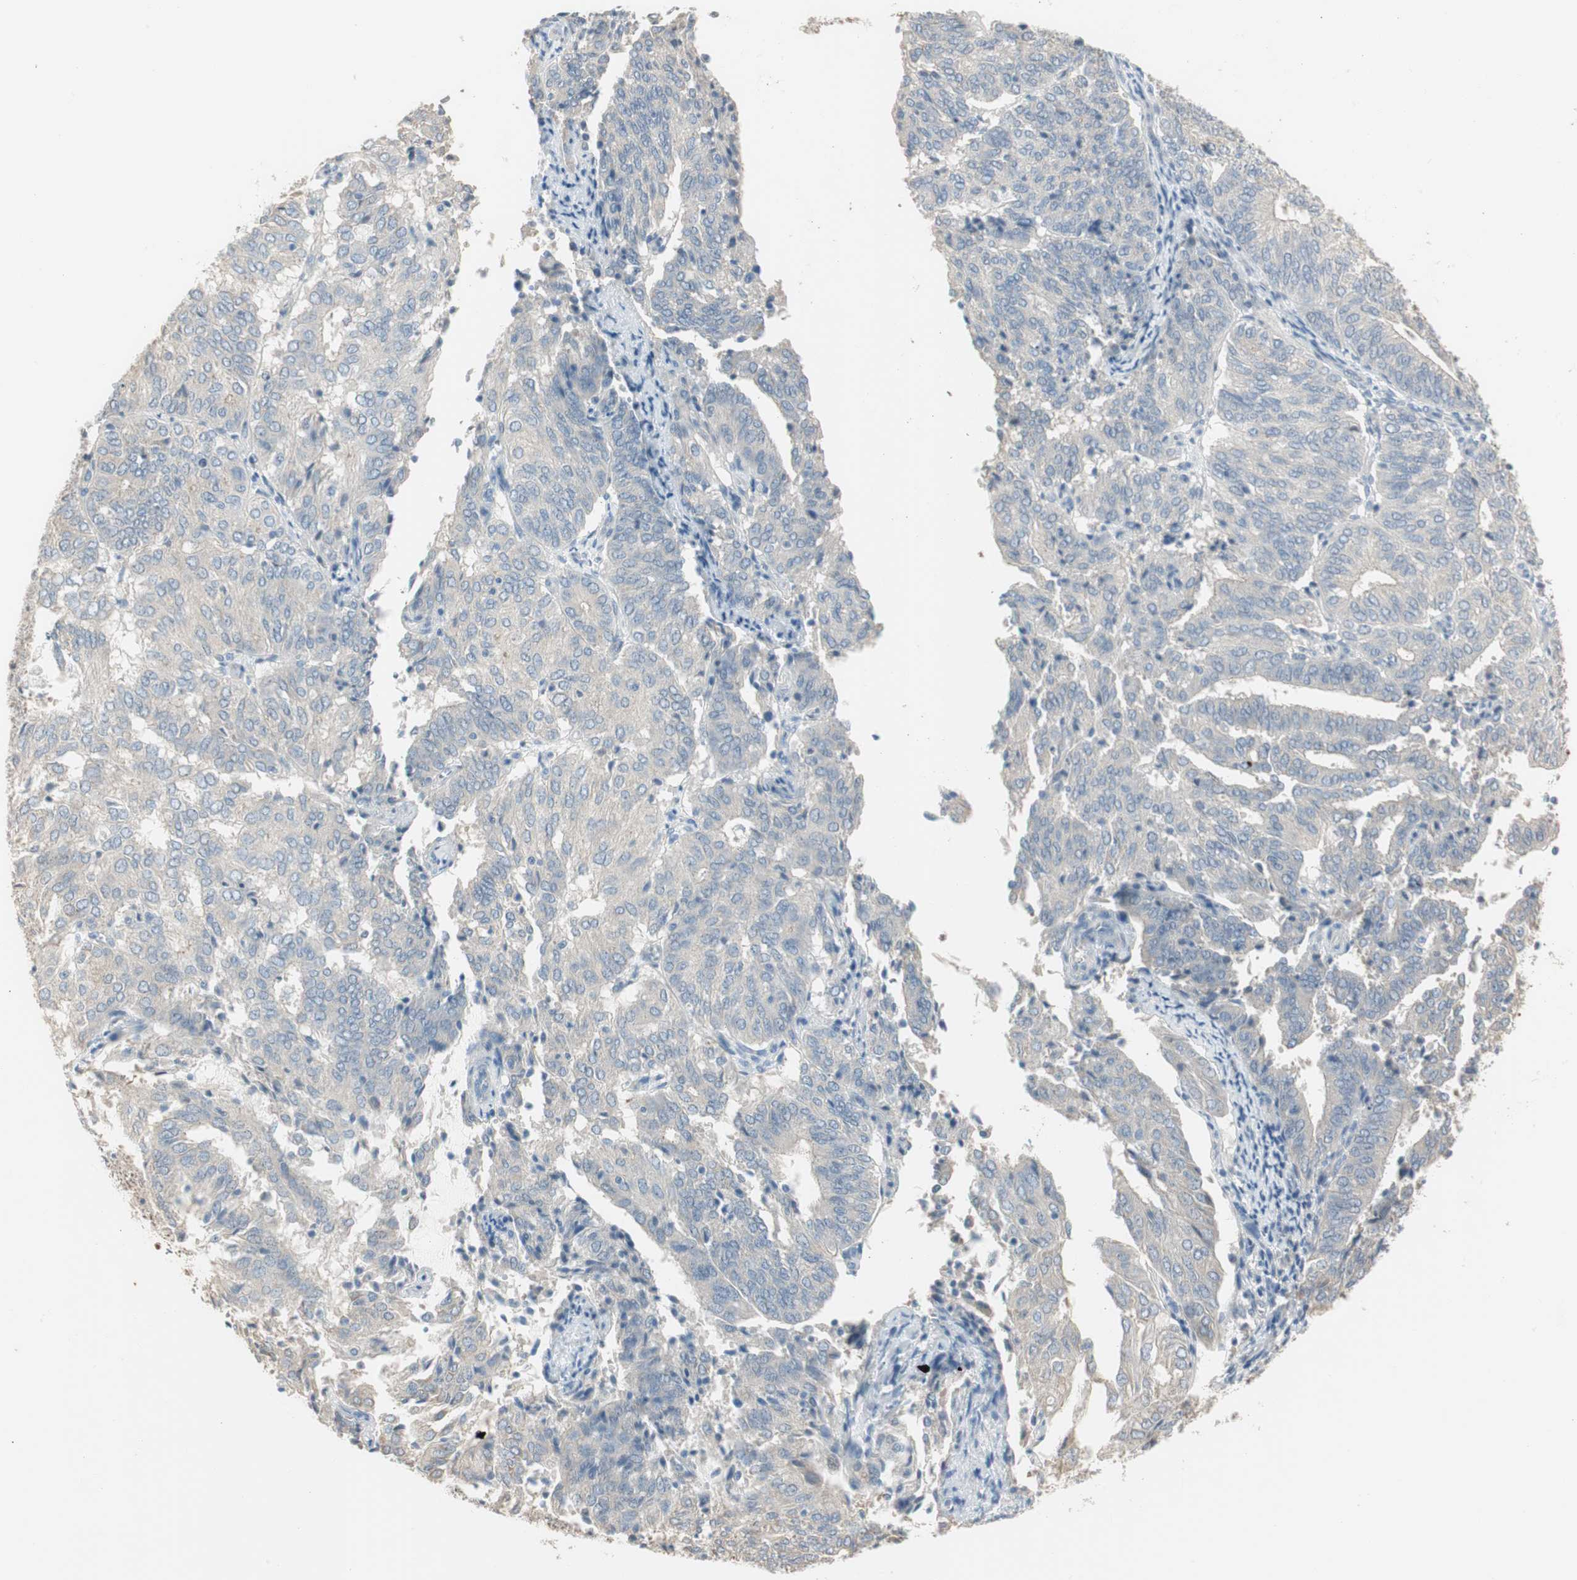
{"staining": {"intensity": "negative", "quantity": "none", "location": "none"}, "tissue": "endometrial cancer", "cell_type": "Tumor cells", "image_type": "cancer", "snomed": [{"axis": "morphology", "description": "Adenocarcinoma, NOS"}, {"axis": "topography", "description": "Uterus"}], "caption": "There is no significant expression in tumor cells of endometrial adenocarcinoma. (DAB (3,3'-diaminobenzidine) immunohistochemistry visualized using brightfield microscopy, high magnification).", "gene": "SPINK4", "patient": {"sex": "female", "age": 60}}